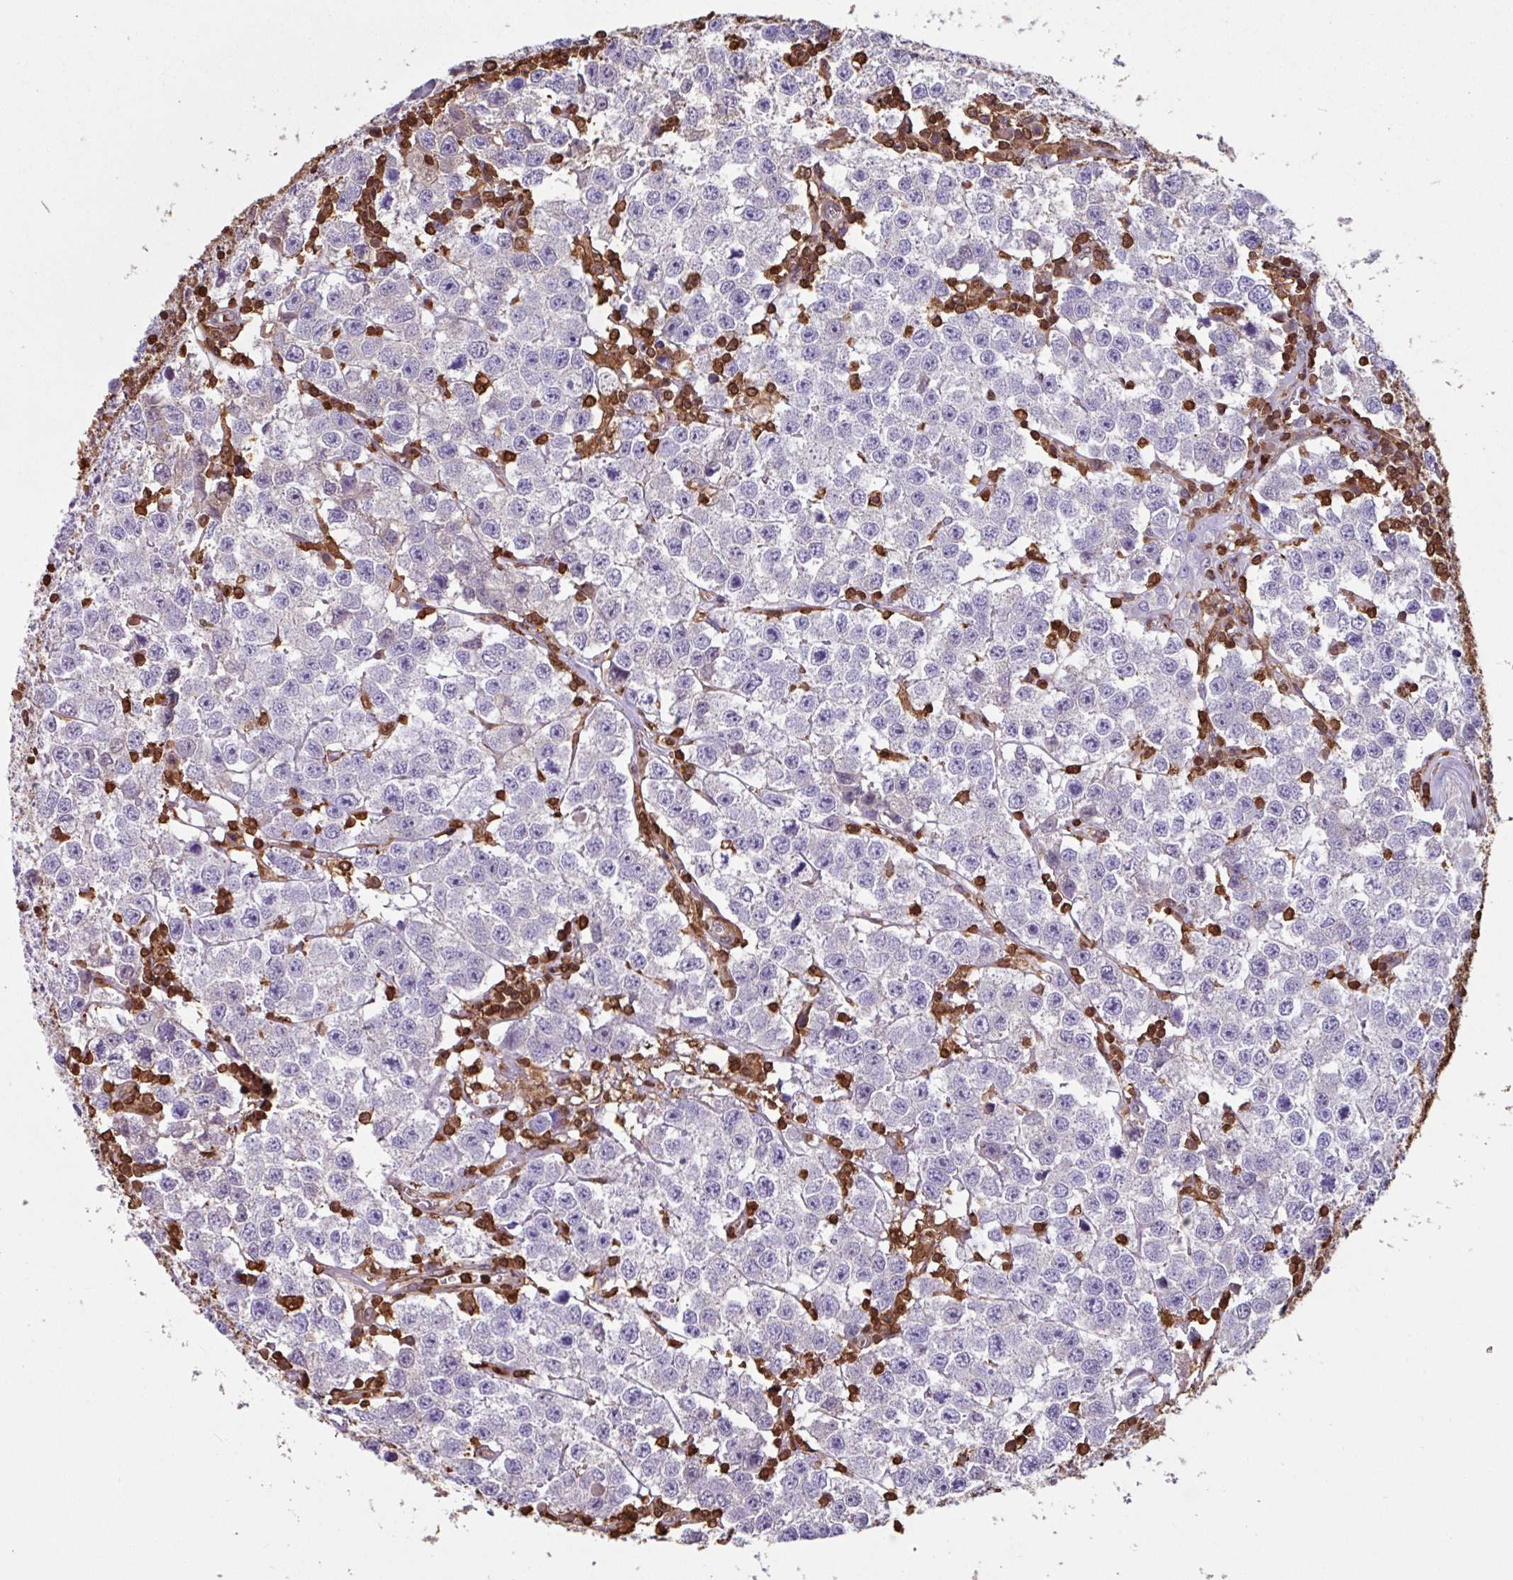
{"staining": {"intensity": "negative", "quantity": "none", "location": "none"}, "tissue": "testis cancer", "cell_type": "Tumor cells", "image_type": "cancer", "snomed": [{"axis": "morphology", "description": "Seminoma, NOS"}, {"axis": "topography", "description": "Testis"}], "caption": "DAB immunohistochemical staining of human testis seminoma exhibits no significant expression in tumor cells.", "gene": "ARHGDIB", "patient": {"sex": "male", "age": 34}}